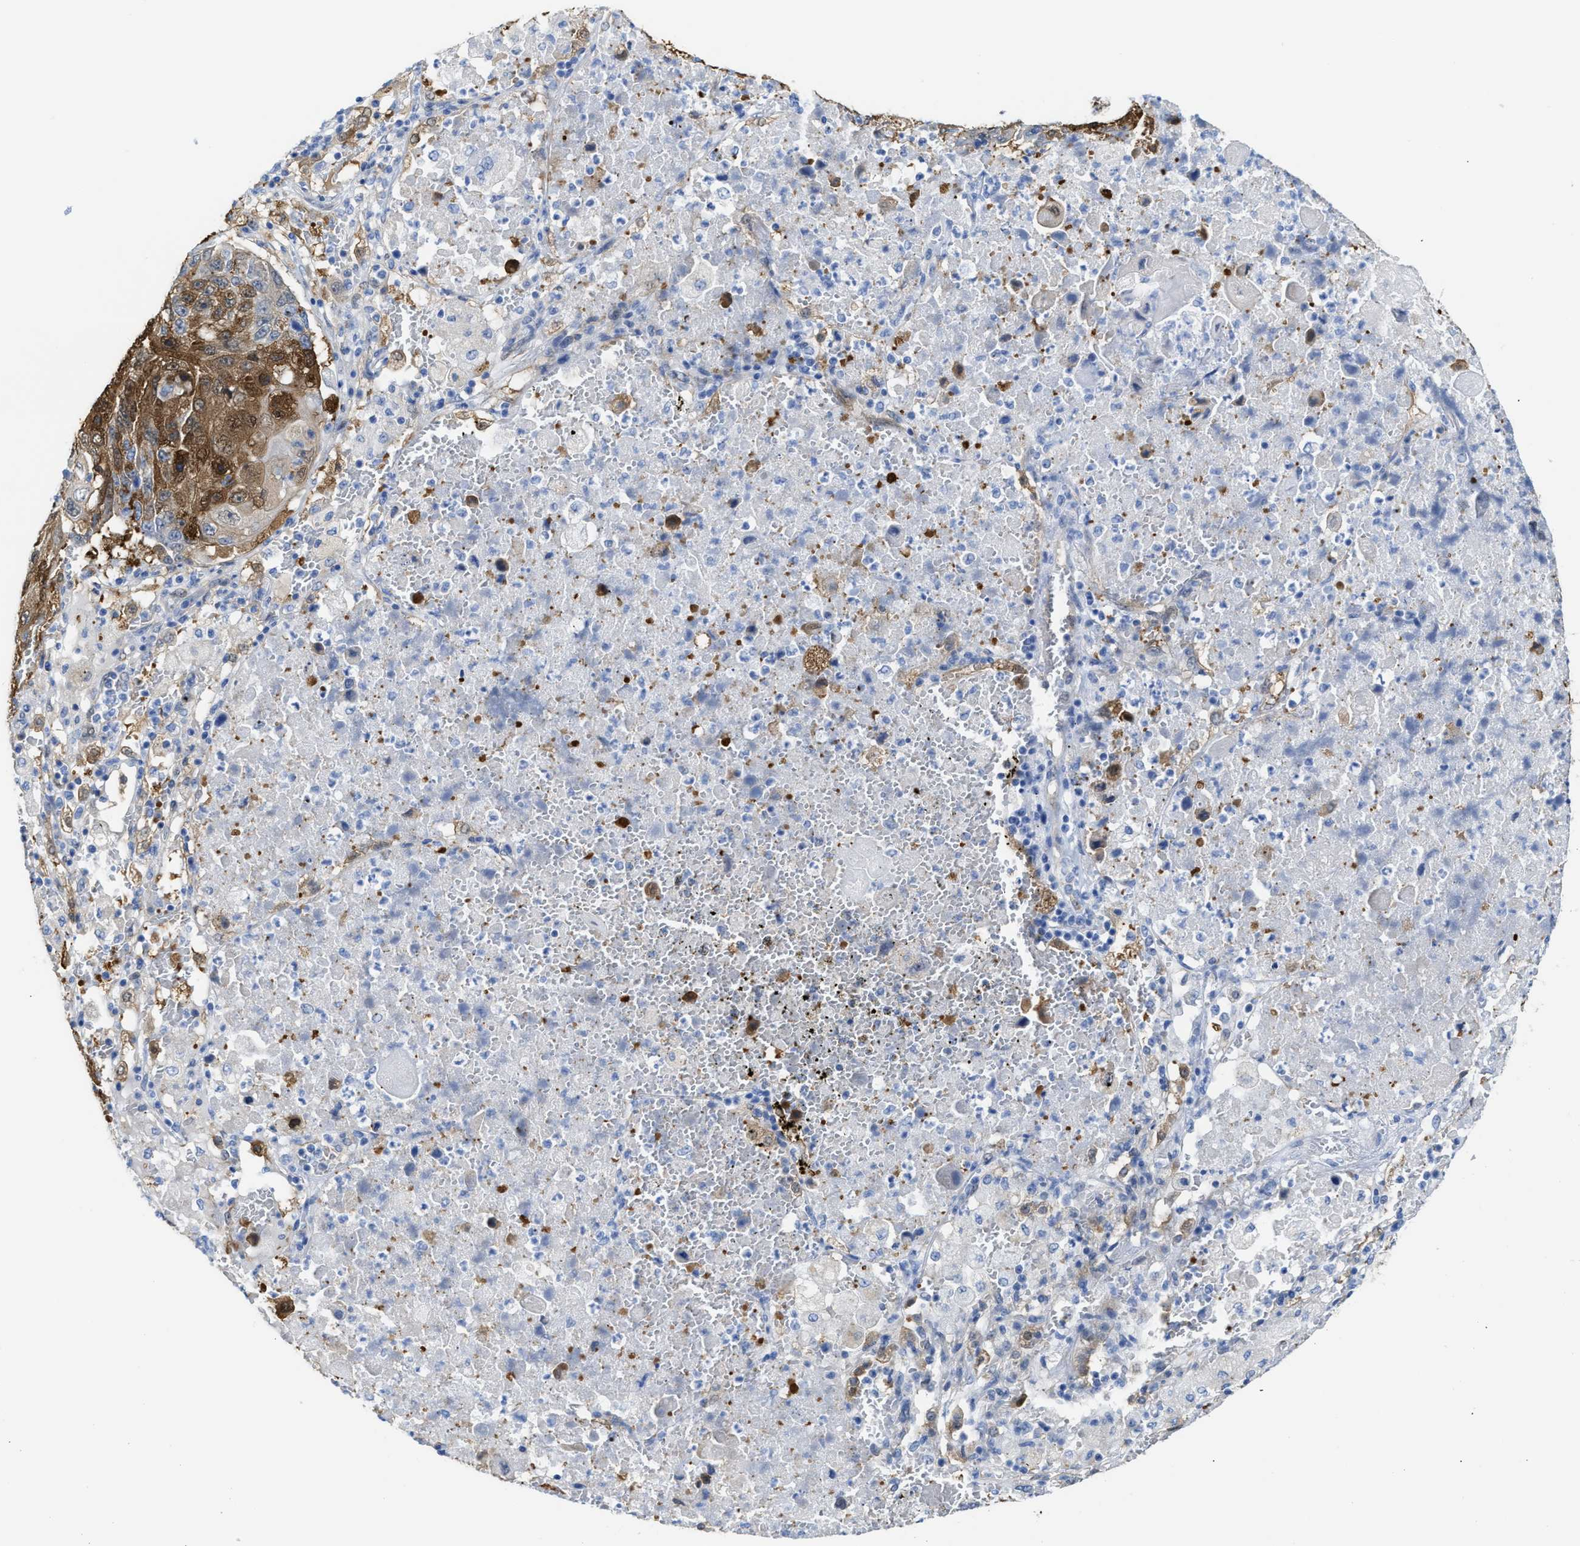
{"staining": {"intensity": "moderate", "quantity": "25%-75%", "location": "cytoplasmic/membranous,nuclear"}, "tissue": "lung cancer", "cell_type": "Tumor cells", "image_type": "cancer", "snomed": [{"axis": "morphology", "description": "Squamous cell carcinoma, NOS"}, {"axis": "topography", "description": "Lung"}], "caption": "Tumor cells exhibit medium levels of moderate cytoplasmic/membranous and nuclear staining in approximately 25%-75% of cells in lung cancer.", "gene": "ASS1", "patient": {"sex": "male", "age": 61}}